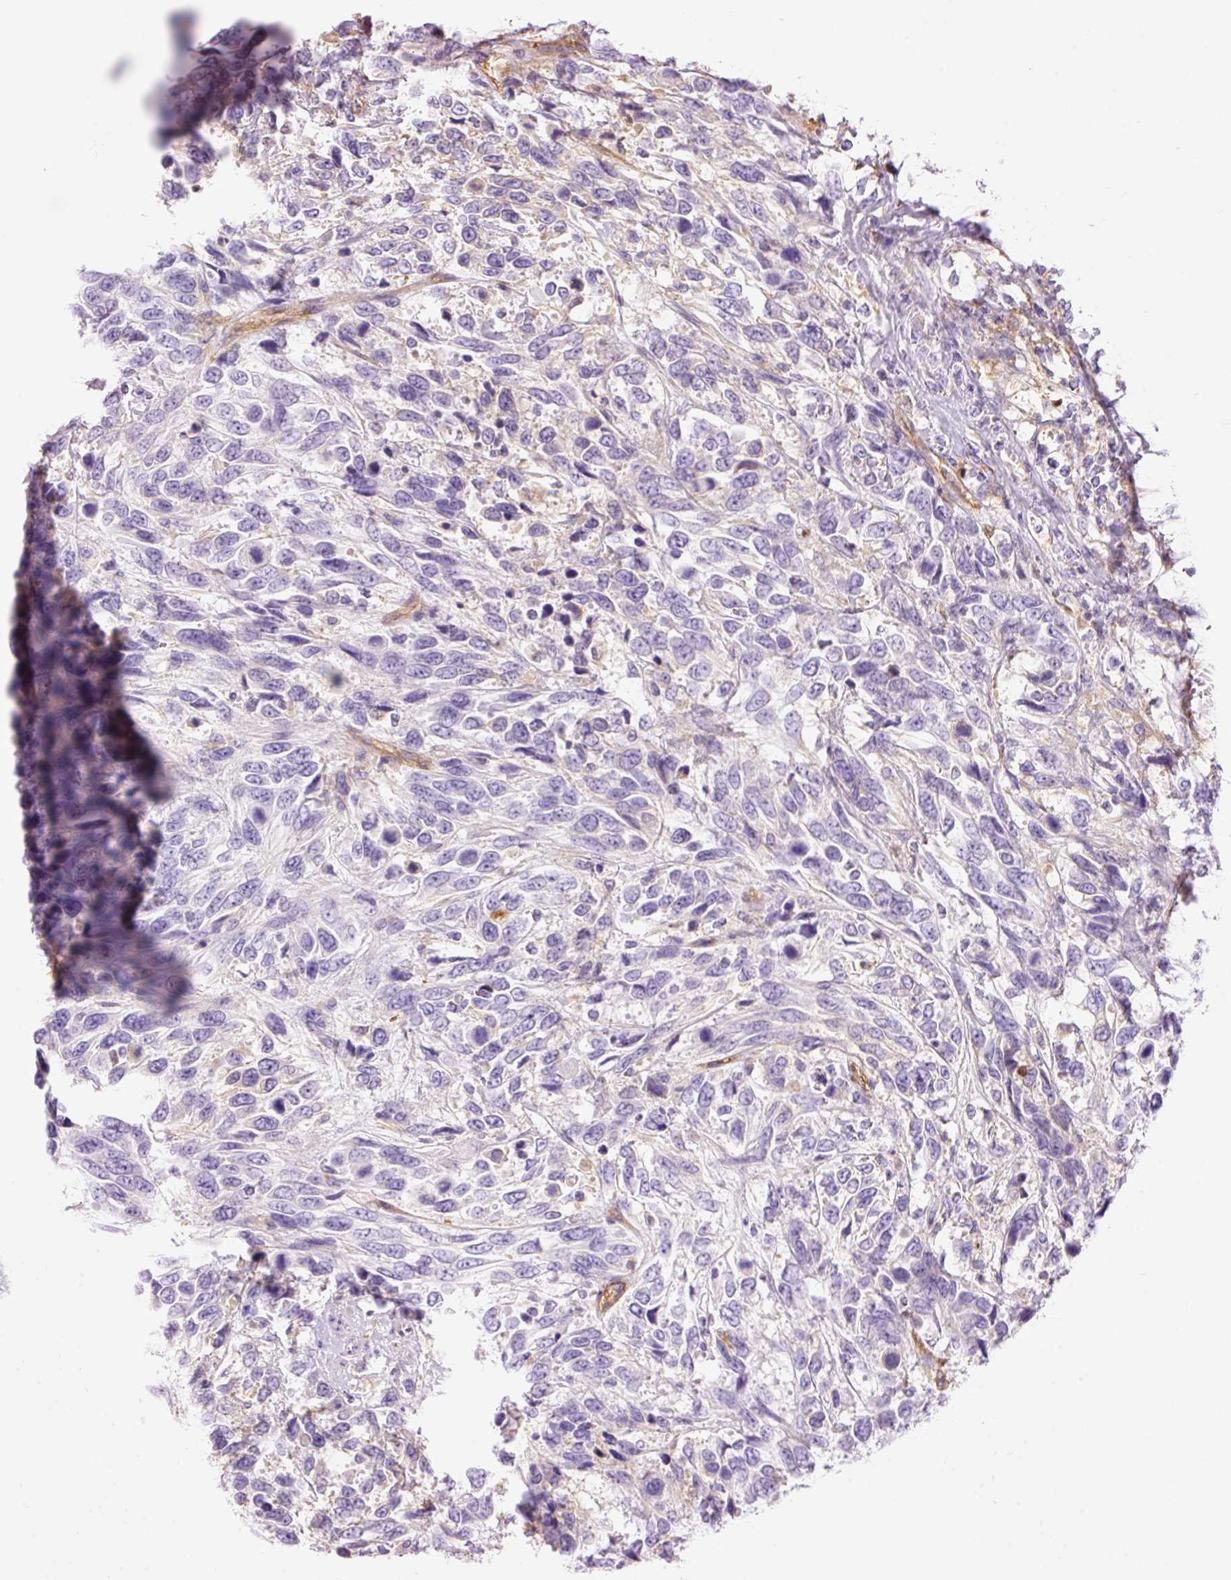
{"staining": {"intensity": "negative", "quantity": "none", "location": "none"}, "tissue": "urothelial cancer", "cell_type": "Tumor cells", "image_type": "cancer", "snomed": [{"axis": "morphology", "description": "Urothelial carcinoma, High grade"}, {"axis": "topography", "description": "Urinary bladder"}], "caption": "Immunohistochemistry (IHC) photomicrograph of neoplastic tissue: urothelial carcinoma (high-grade) stained with DAB demonstrates no significant protein positivity in tumor cells. The staining was performed using DAB (3,3'-diaminobenzidine) to visualize the protein expression in brown, while the nuclei were stained in blue with hematoxylin (Magnification: 20x).", "gene": "IL10RB", "patient": {"sex": "female", "age": 70}}